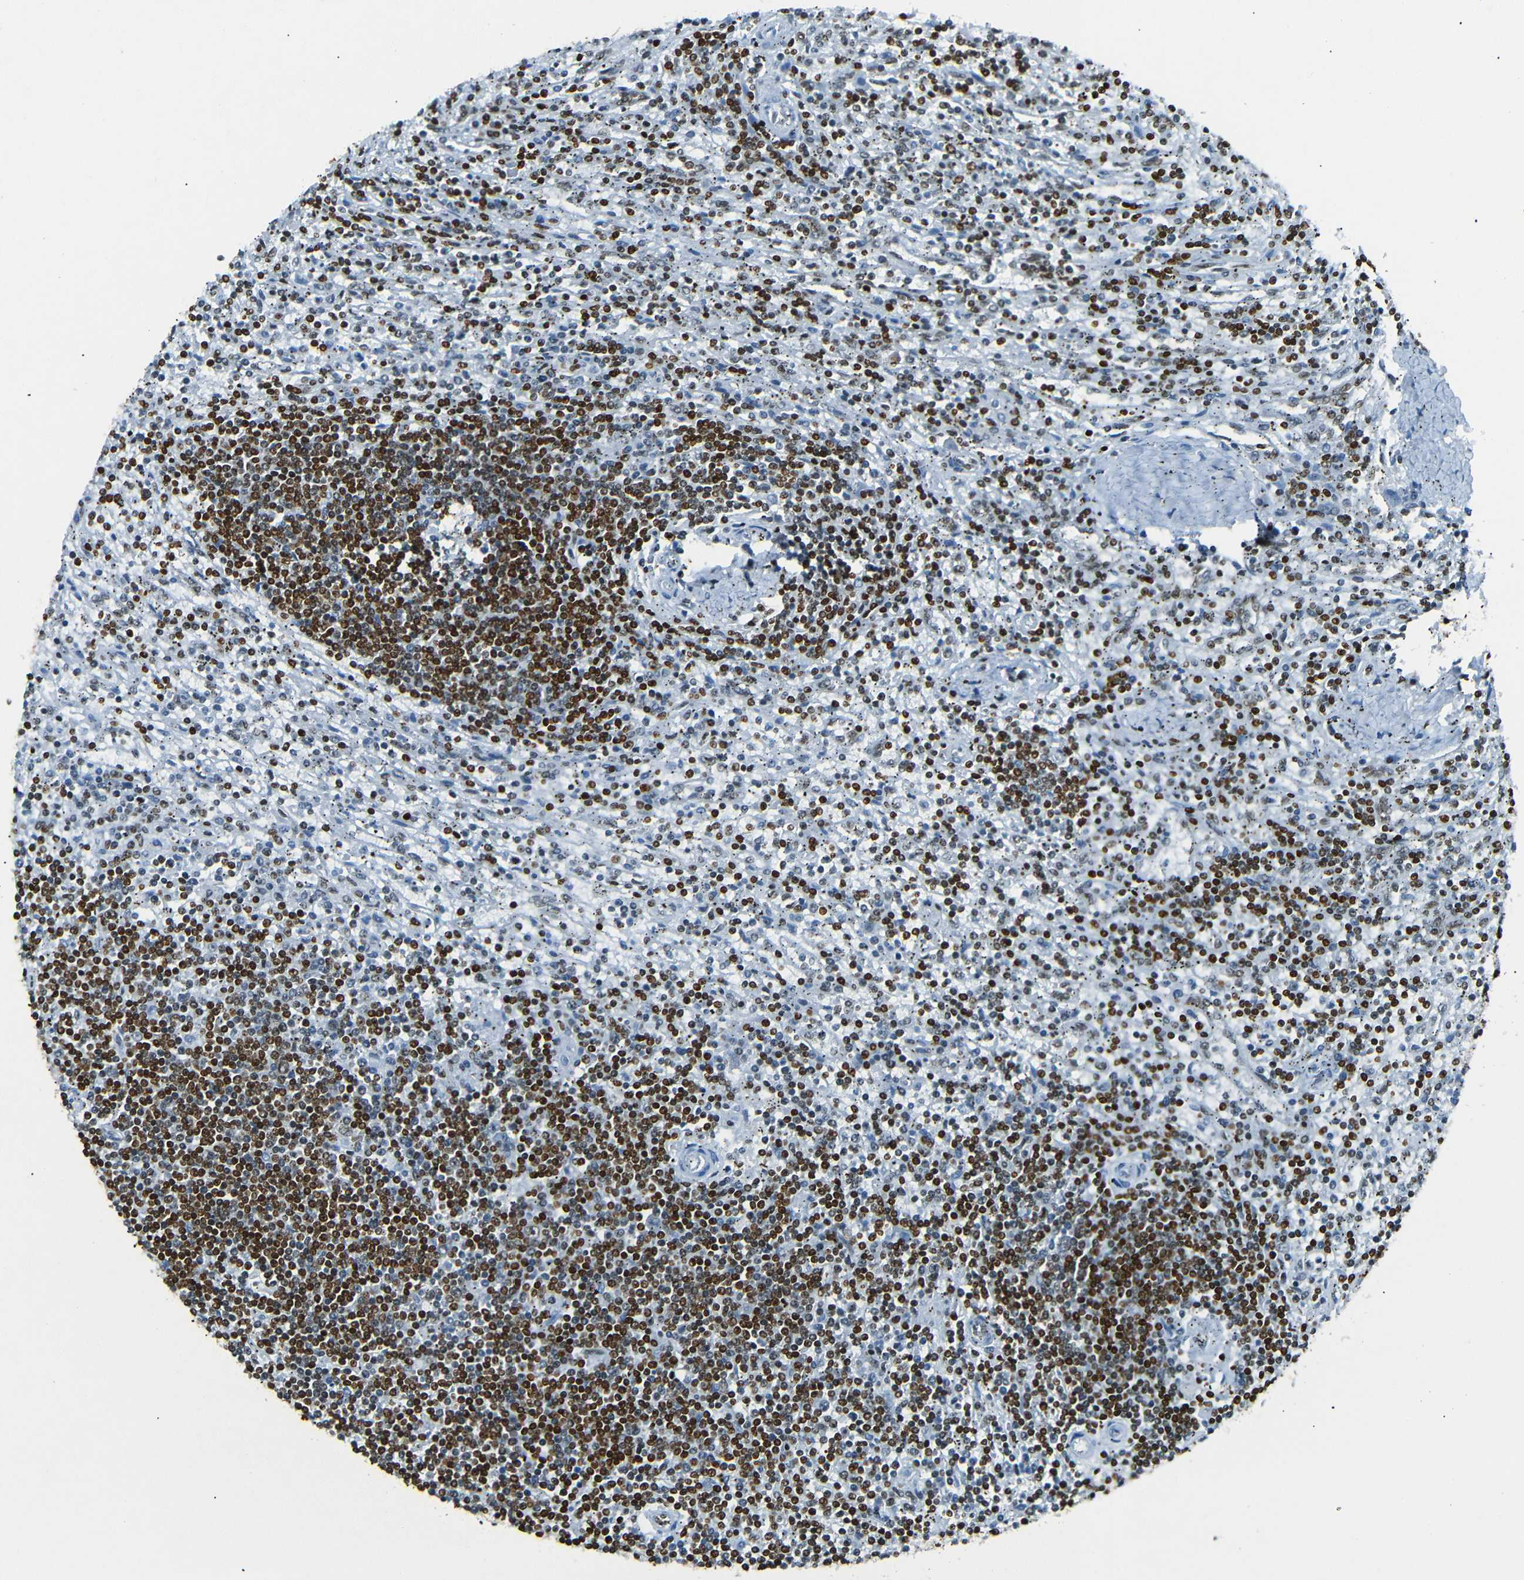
{"staining": {"intensity": "strong", "quantity": "25%-75%", "location": "nuclear"}, "tissue": "lymphoma", "cell_type": "Tumor cells", "image_type": "cancer", "snomed": [{"axis": "morphology", "description": "Malignant lymphoma, non-Hodgkin's type, Low grade"}, {"axis": "topography", "description": "Spleen"}], "caption": "Immunohistochemistry histopathology image of neoplastic tissue: human lymphoma stained using immunohistochemistry (IHC) shows high levels of strong protein expression localized specifically in the nuclear of tumor cells, appearing as a nuclear brown color.", "gene": "HMGN1", "patient": {"sex": "male", "age": 76}}